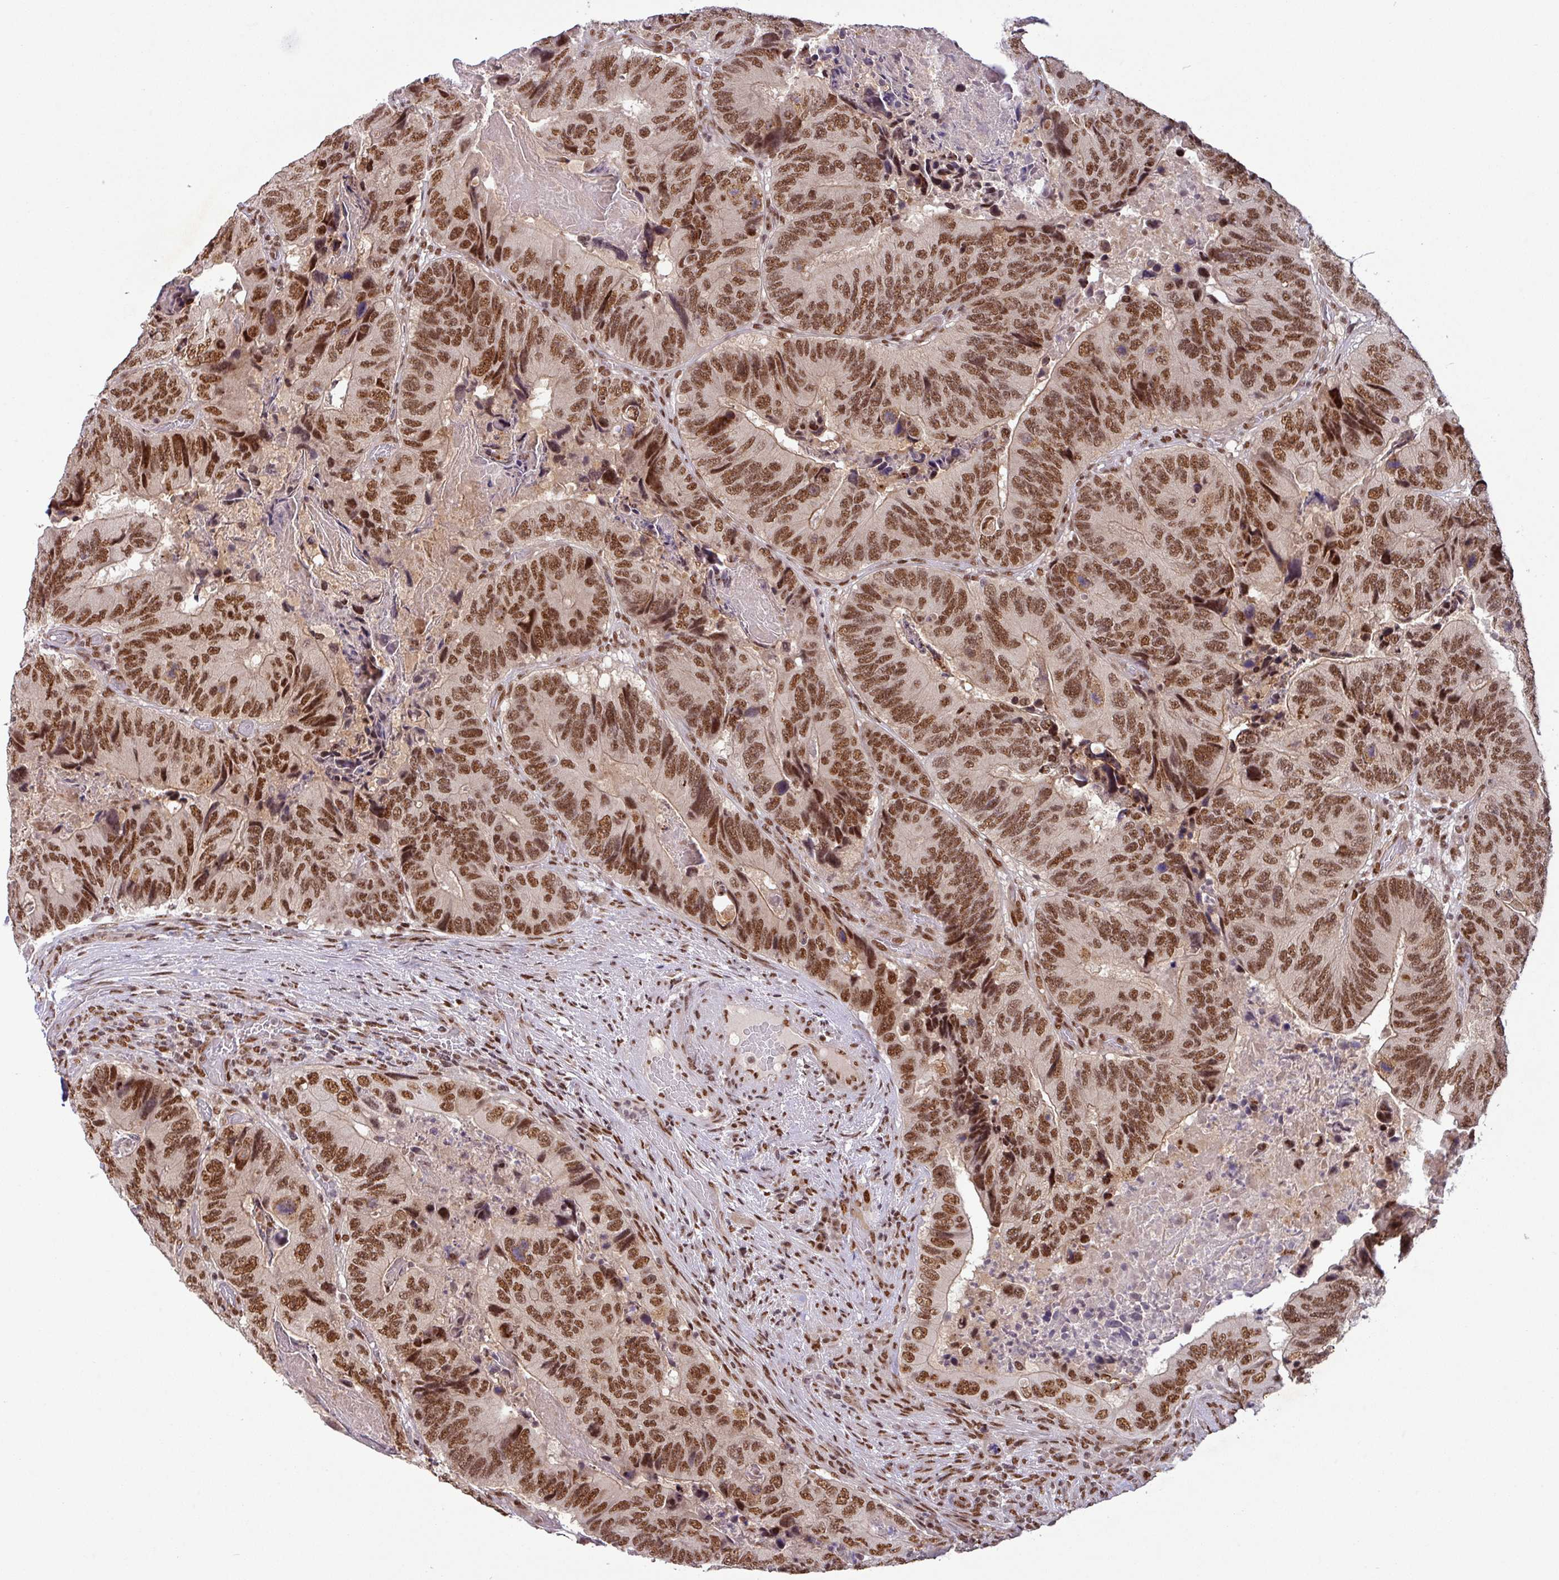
{"staining": {"intensity": "moderate", "quantity": ">75%", "location": "nuclear"}, "tissue": "colorectal cancer", "cell_type": "Tumor cells", "image_type": "cancer", "snomed": [{"axis": "morphology", "description": "Adenocarcinoma, NOS"}, {"axis": "topography", "description": "Colon"}], "caption": "Immunohistochemical staining of human colorectal cancer reveals medium levels of moderate nuclear protein staining in approximately >75% of tumor cells.", "gene": "SRSF2", "patient": {"sex": "male", "age": 84}}